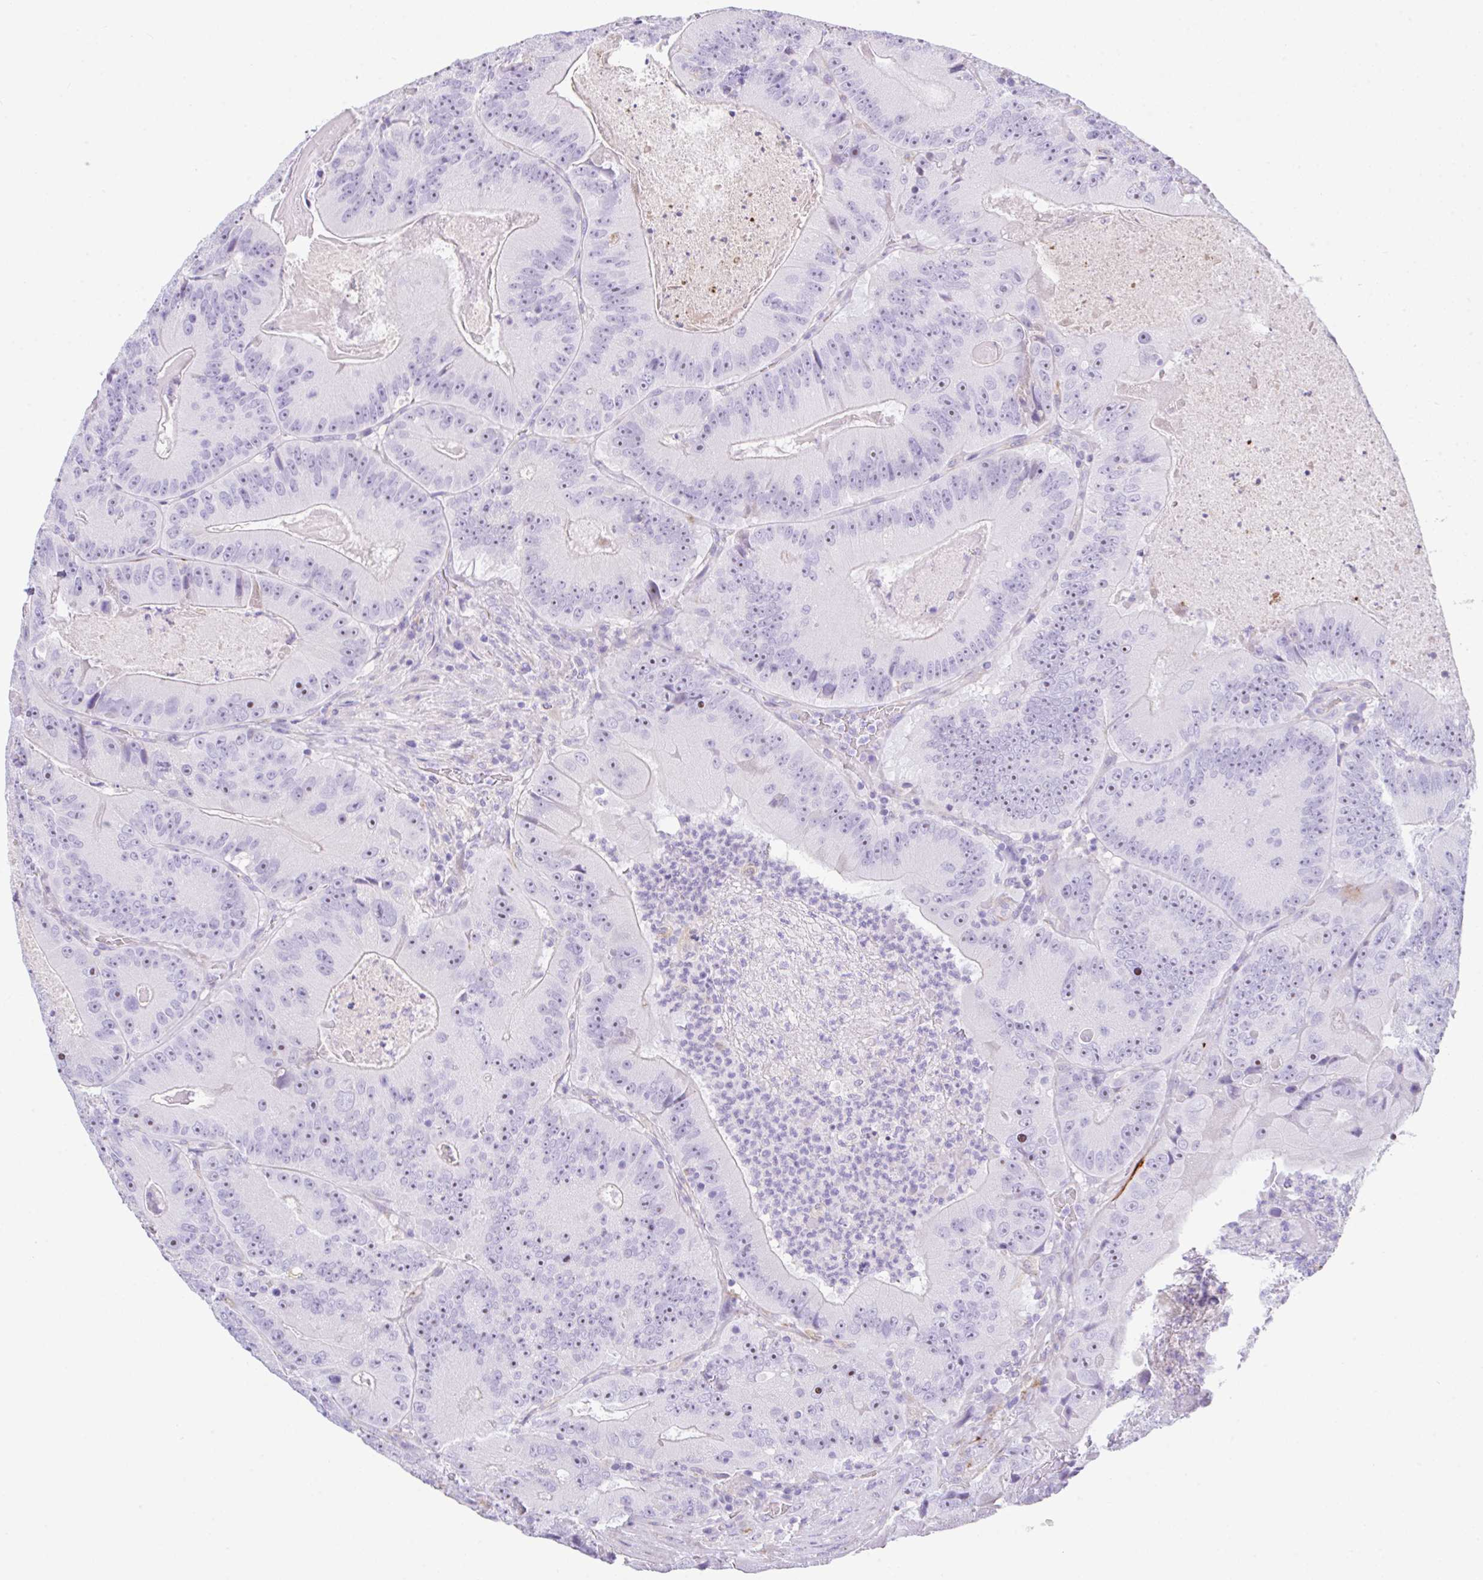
{"staining": {"intensity": "negative", "quantity": "none", "location": "none"}, "tissue": "colorectal cancer", "cell_type": "Tumor cells", "image_type": "cancer", "snomed": [{"axis": "morphology", "description": "Adenocarcinoma, NOS"}, {"axis": "topography", "description": "Colon"}], "caption": "IHC of human colorectal cancer reveals no expression in tumor cells. The staining was performed using DAB (3,3'-diaminobenzidine) to visualize the protein expression in brown, while the nuclei were stained in blue with hematoxylin (Magnification: 20x).", "gene": "NDUFAF8", "patient": {"sex": "female", "age": 86}}